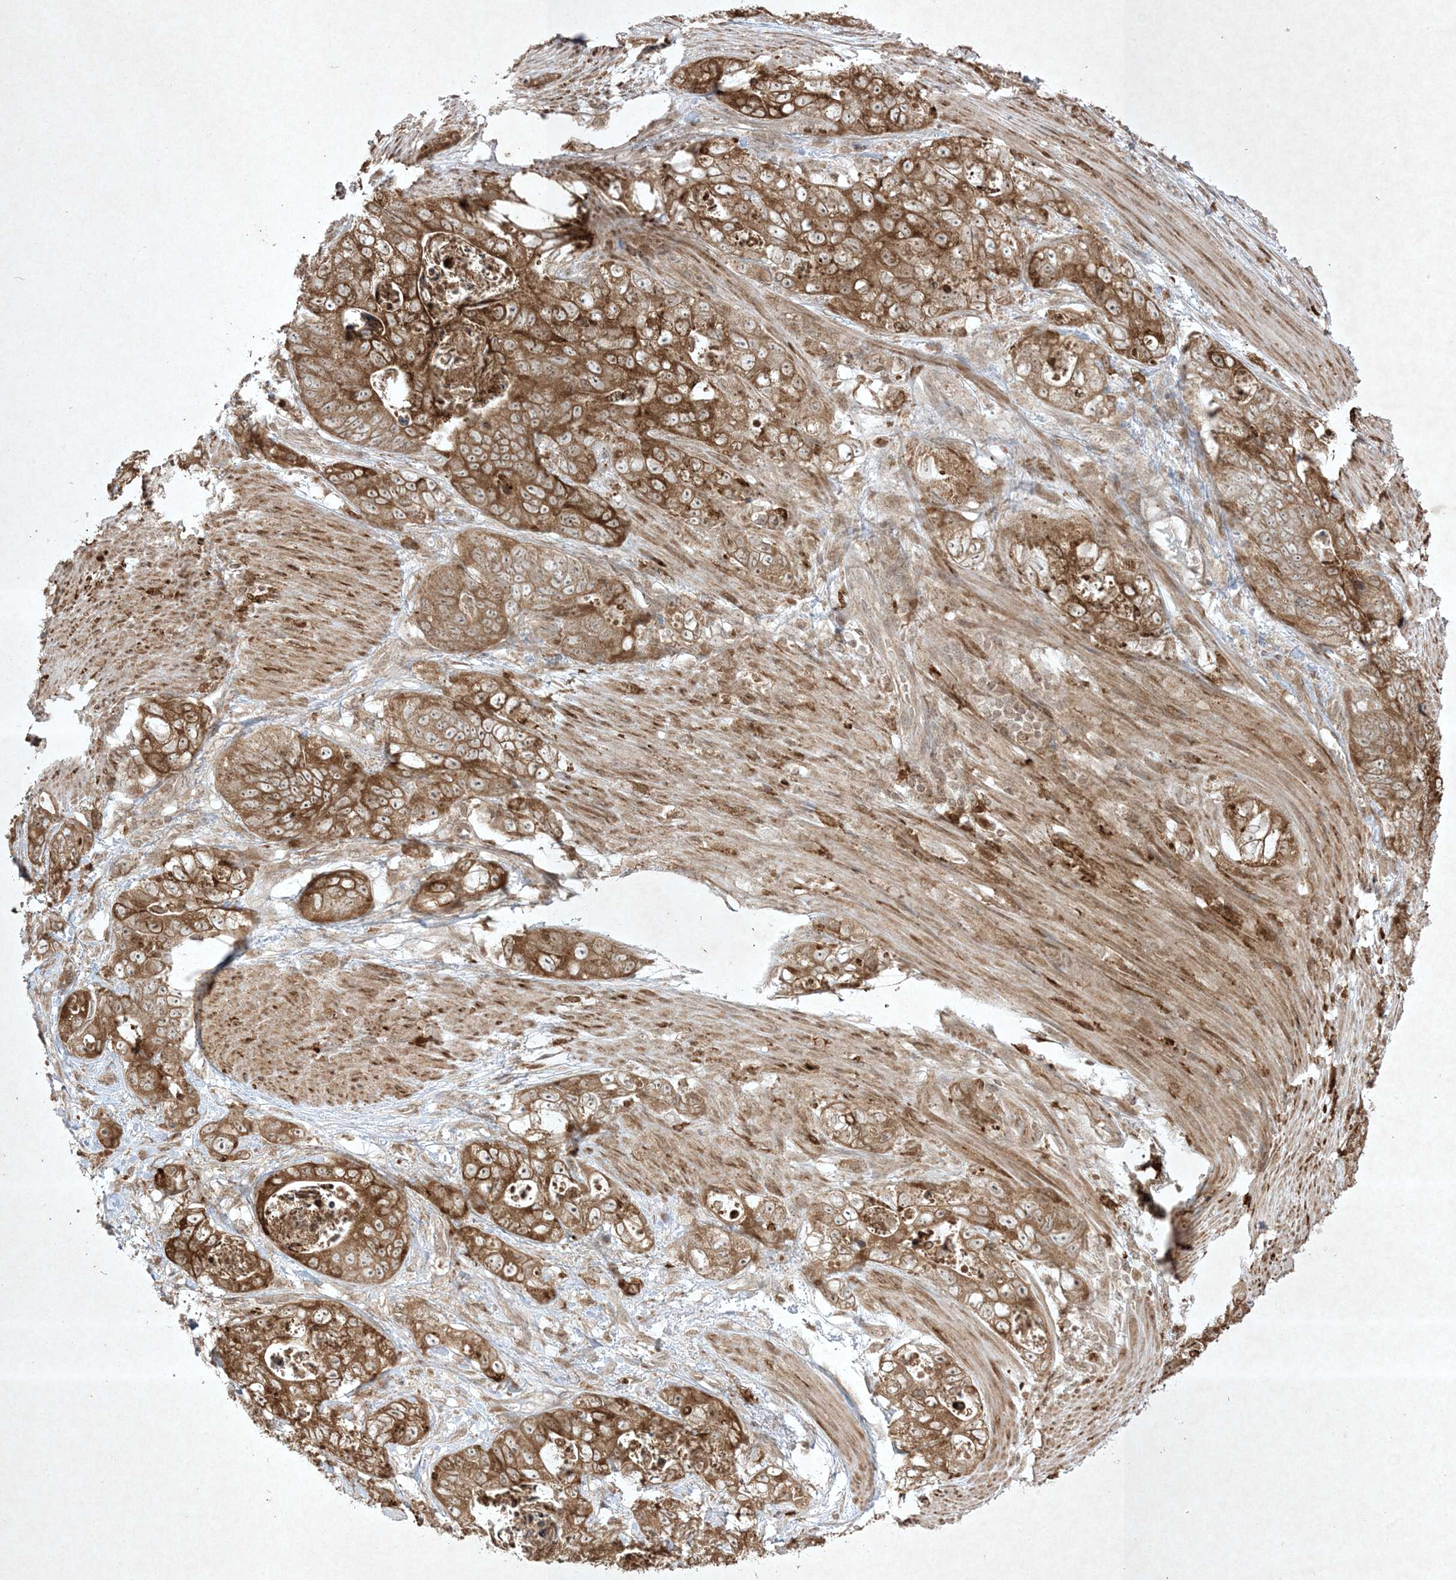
{"staining": {"intensity": "moderate", "quantity": ">75%", "location": "cytoplasmic/membranous"}, "tissue": "stomach cancer", "cell_type": "Tumor cells", "image_type": "cancer", "snomed": [{"axis": "morphology", "description": "Normal tissue, NOS"}, {"axis": "morphology", "description": "Adenocarcinoma, NOS"}, {"axis": "topography", "description": "Stomach"}], "caption": "Immunohistochemistry (IHC) of human stomach cancer displays medium levels of moderate cytoplasmic/membranous positivity in approximately >75% of tumor cells.", "gene": "PTK6", "patient": {"sex": "female", "age": 89}}